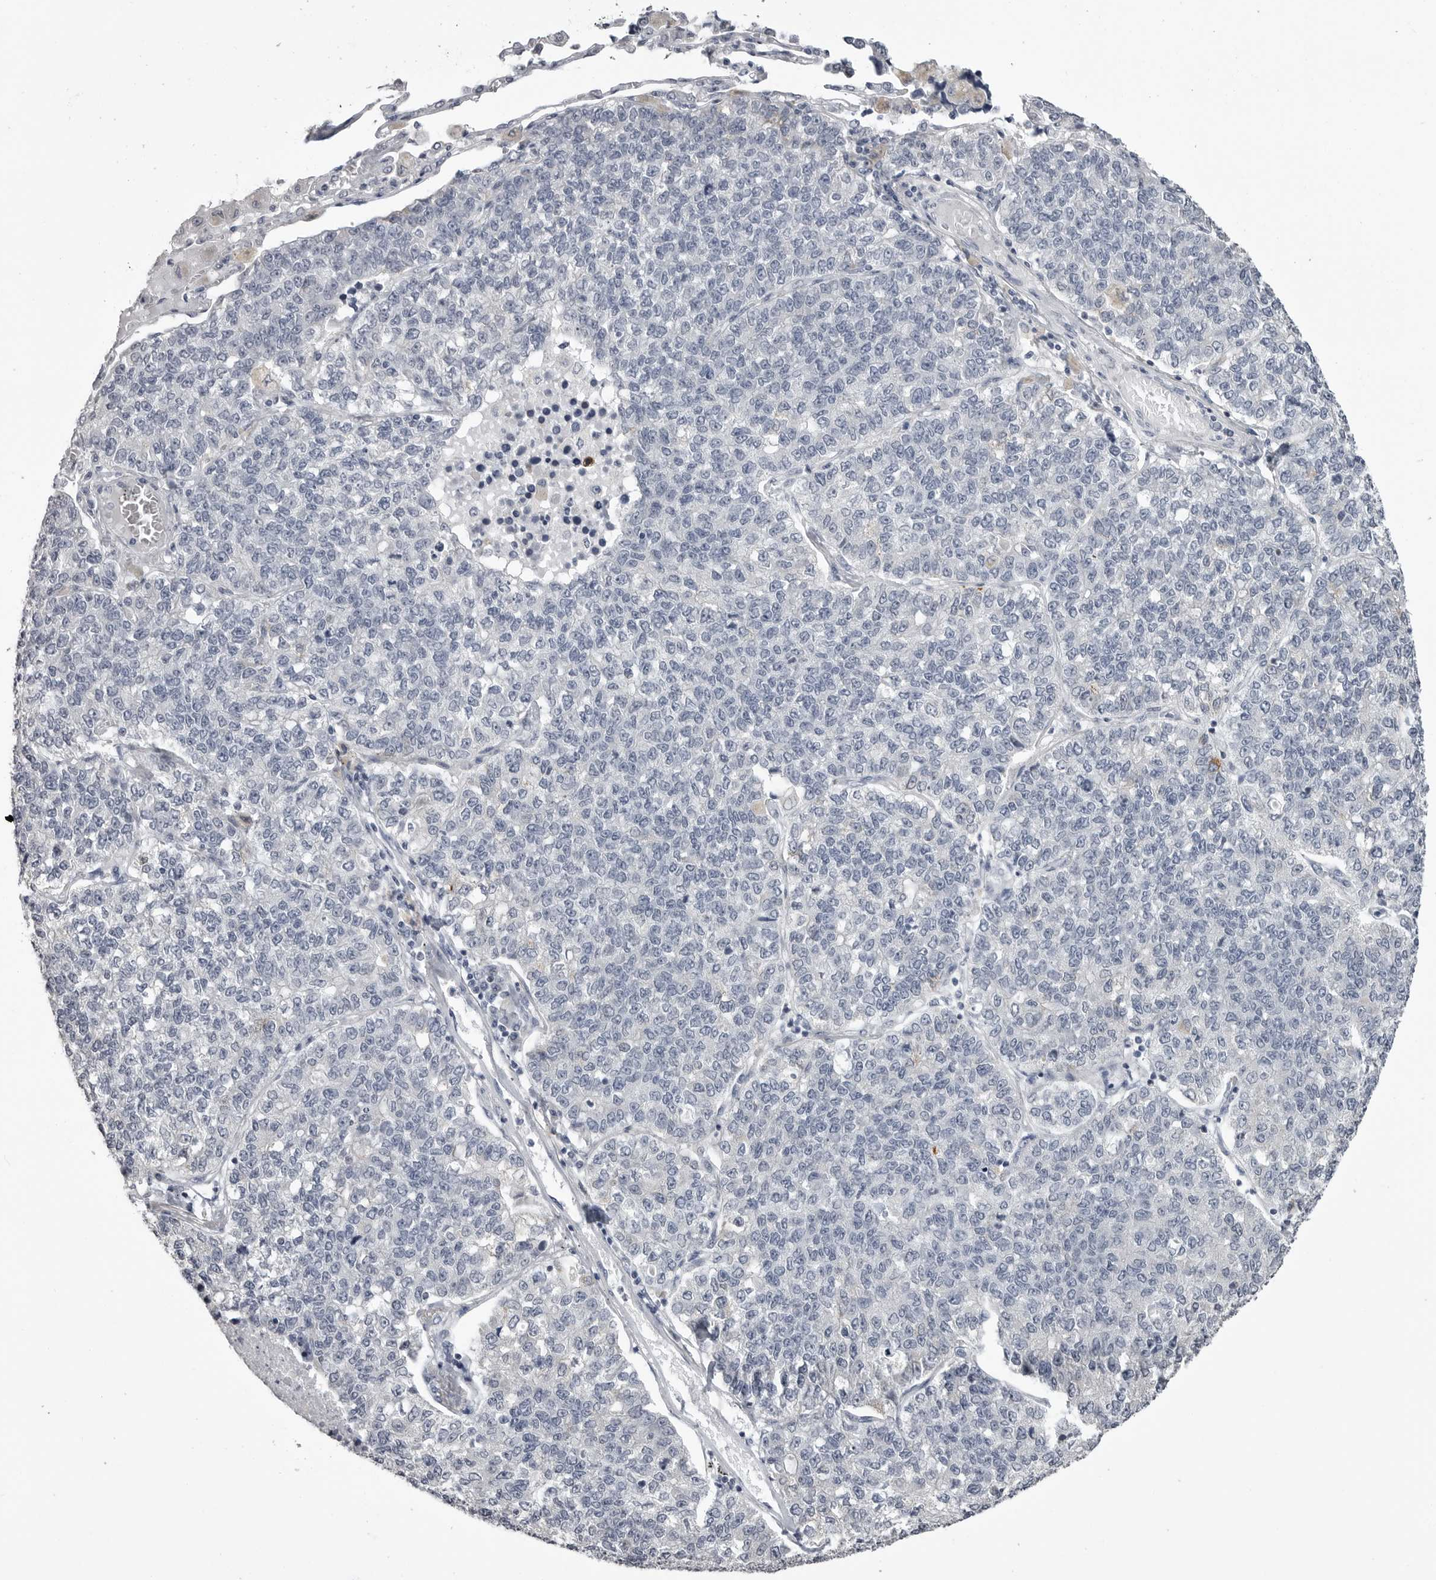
{"staining": {"intensity": "negative", "quantity": "none", "location": "none"}, "tissue": "lung cancer", "cell_type": "Tumor cells", "image_type": "cancer", "snomed": [{"axis": "morphology", "description": "Adenocarcinoma, NOS"}, {"axis": "topography", "description": "Lung"}], "caption": "Immunohistochemical staining of adenocarcinoma (lung) reveals no significant staining in tumor cells.", "gene": "GPN2", "patient": {"sex": "male", "age": 49}}